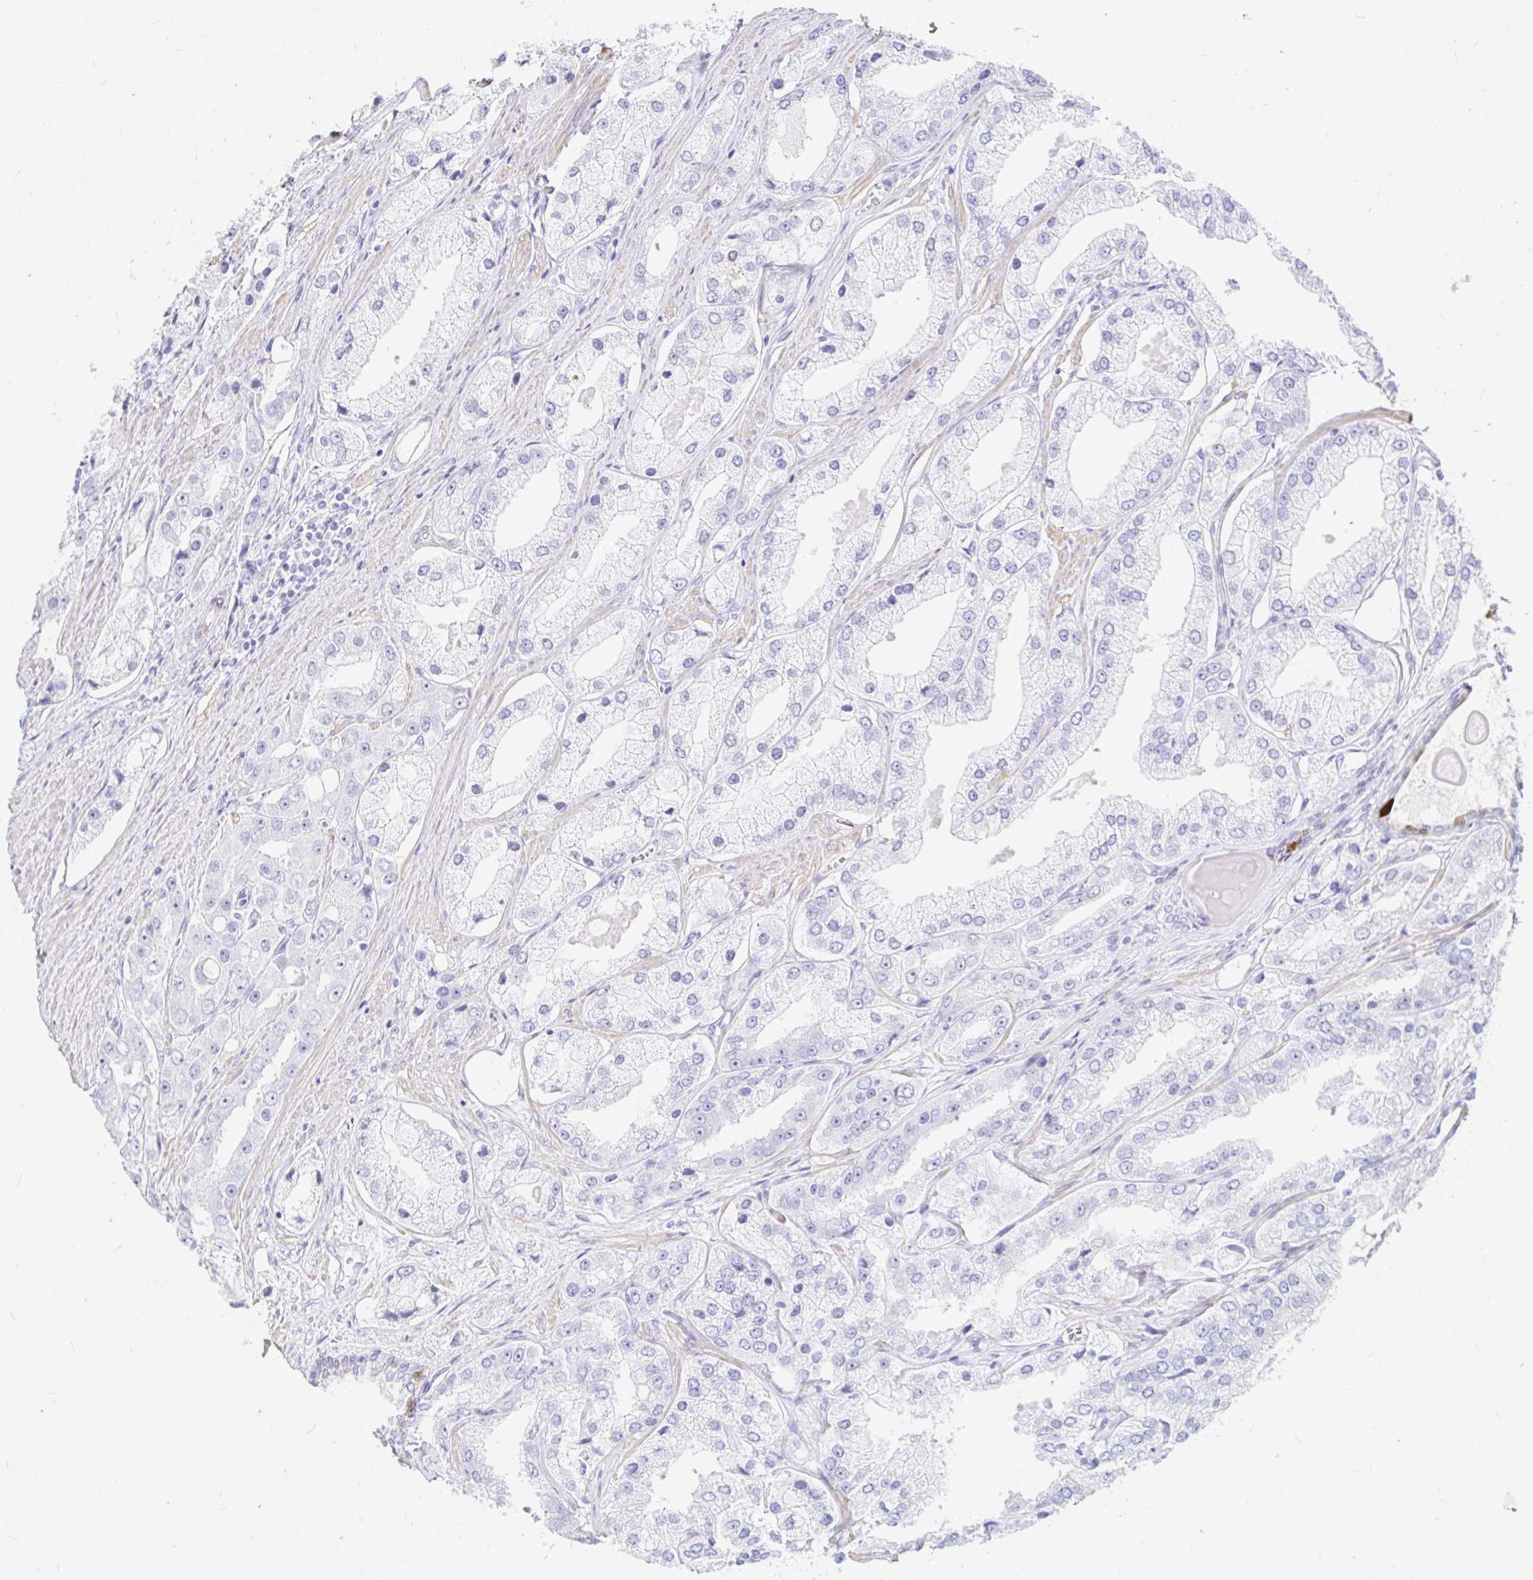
{"staining": {"intensity": "negative", "quantity": "none", "location": "none"}, "tissue": "prostate cancer", "cell_type": "Tumor cells", "image_type": "cancer", "snomed": [{"axis": "morphology", "description": "Adenocarcinoma, Low grade"}, {"axis": "topography", "description": "Prostate"}], "caption": "This is a histopathology image of IHC staining of prostate cancer (adenocarcinoma (low-grade)), which shows no staining in tumor cells.", "gene": "PPP1R1B", "patient": {"sex": "male", "age": 69}}